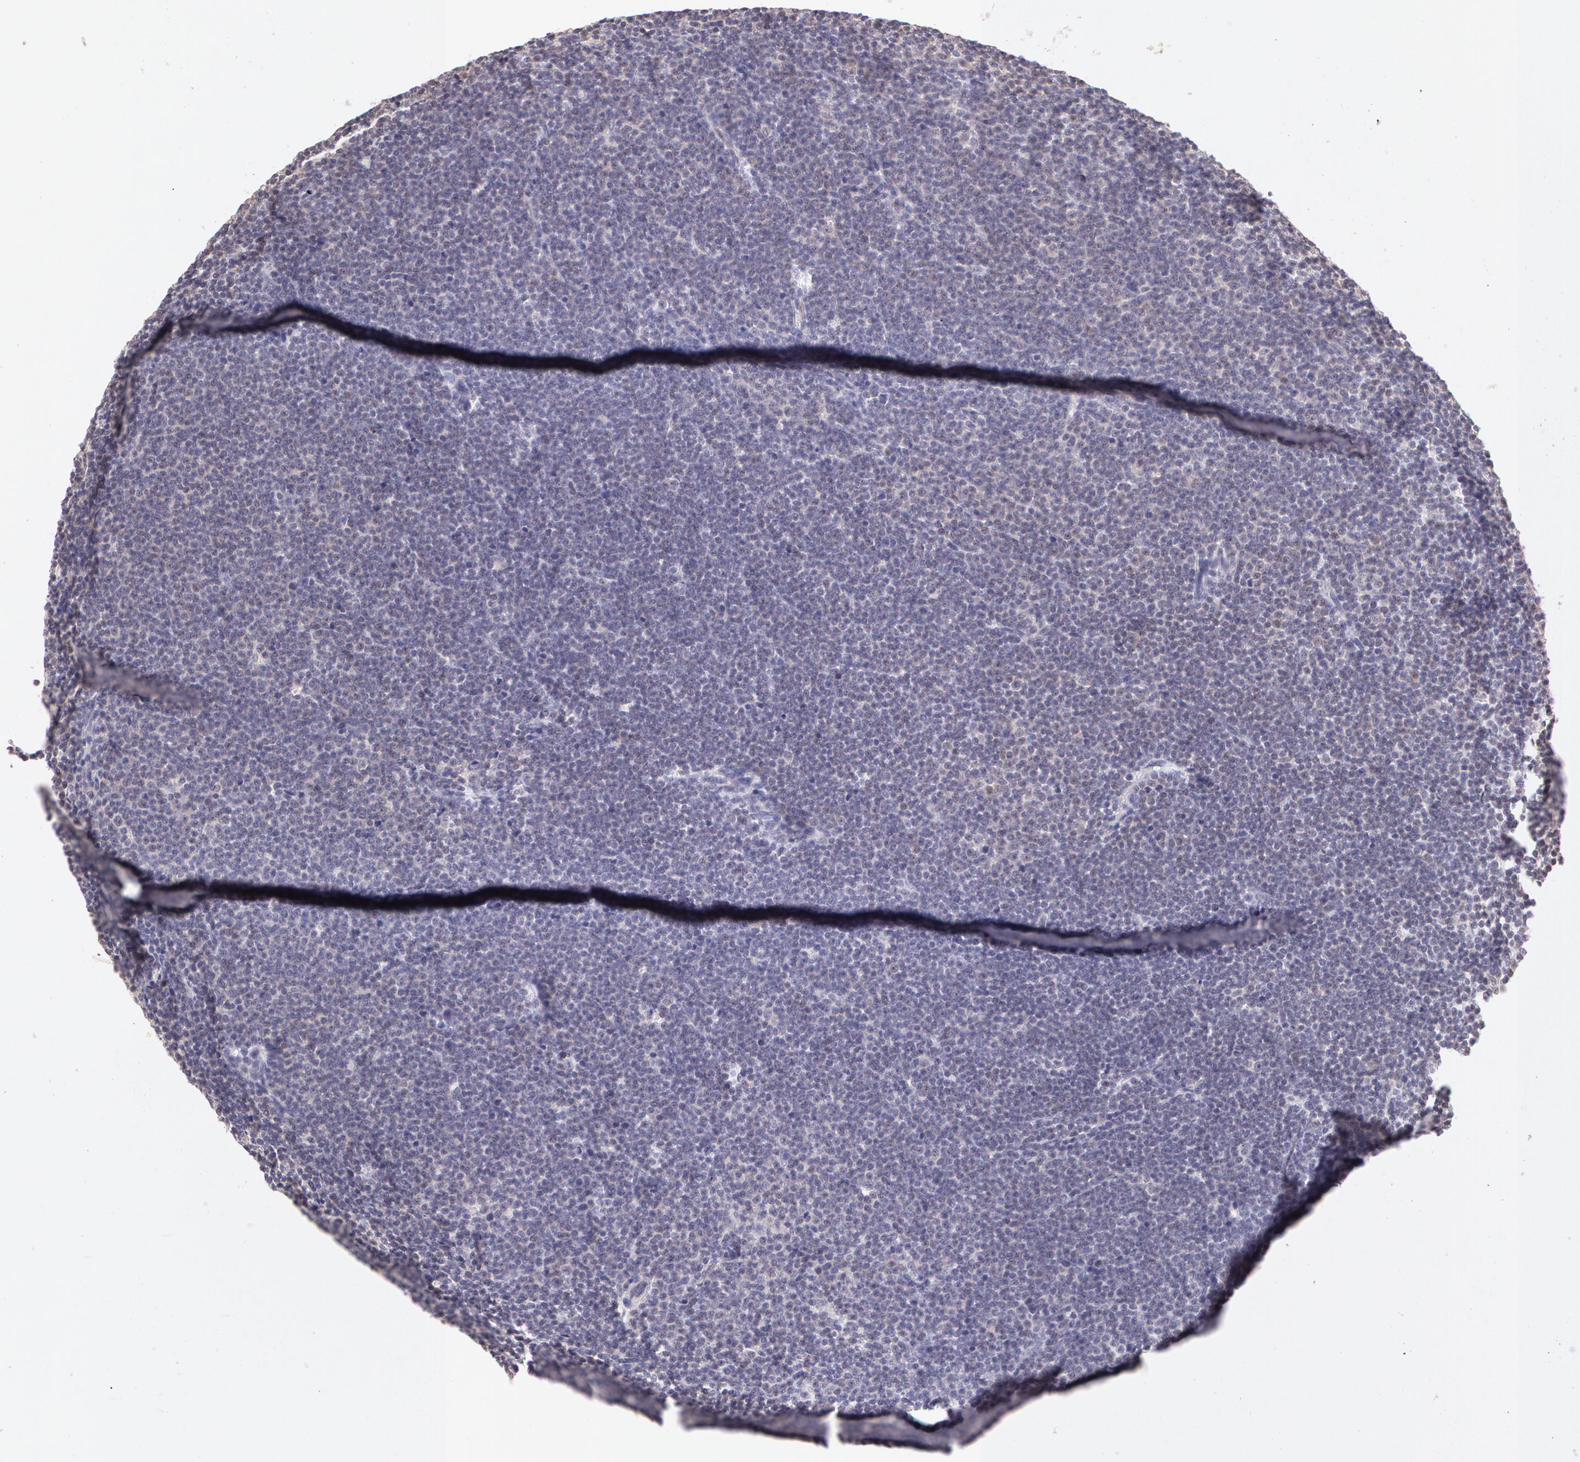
{"staining": {"intensity": "negative", "quantity": "none", "location": "none"}, "tissue": "lymphoma", "cell_type": "Tumor cells", "image_type": "cancer", "snomed": [{"axis": "morphology", "description": "Malignant lymphoma, non-Hodgkin's type, Low grade"}, {"axis": "topography", "description": "Lymph node"}], "caption": "Tumor cells are negative for brown protein staining in lymphoma.", "gene": "ZNF597", "patient": {"sex": "female", "age": 69}}